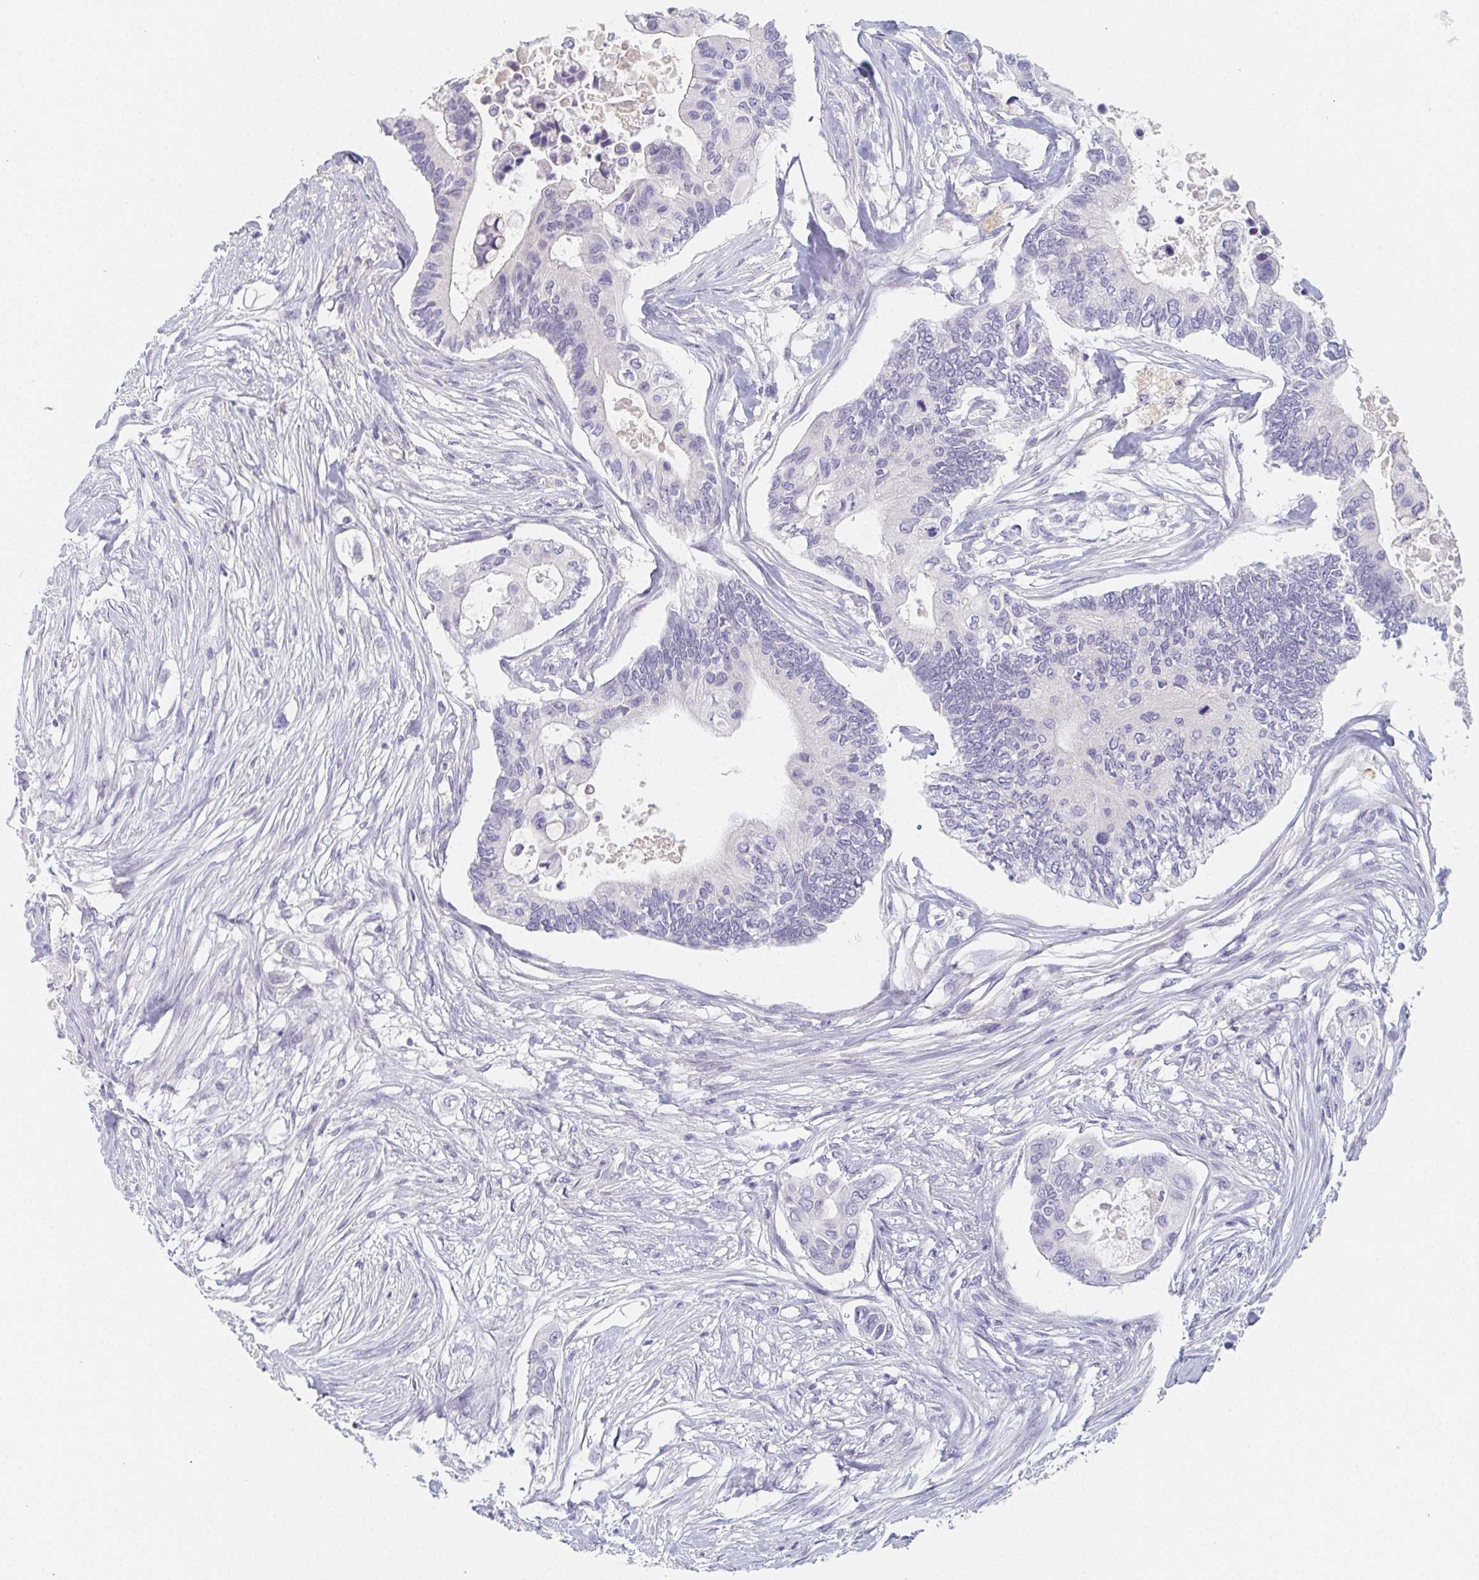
{"staining": {"intensity": "negative", "quantity": "none", "location": "none"}, "tissue": "pancreatic cancer", "cell_type": "Tumor cells", "image_type": "cancer", "snomed": [{"axis": "morphology", "description": "Adenocarcinoma, NOS"}, {"axis": "topography", "description": "Pancreas"}], "caption": "The image exhibits no significant expression in tumor cells of adenocarcinoma (pancreatic).", "gene": "GLIPR1L1", "patient": {"sex": "female", "age": 63}}